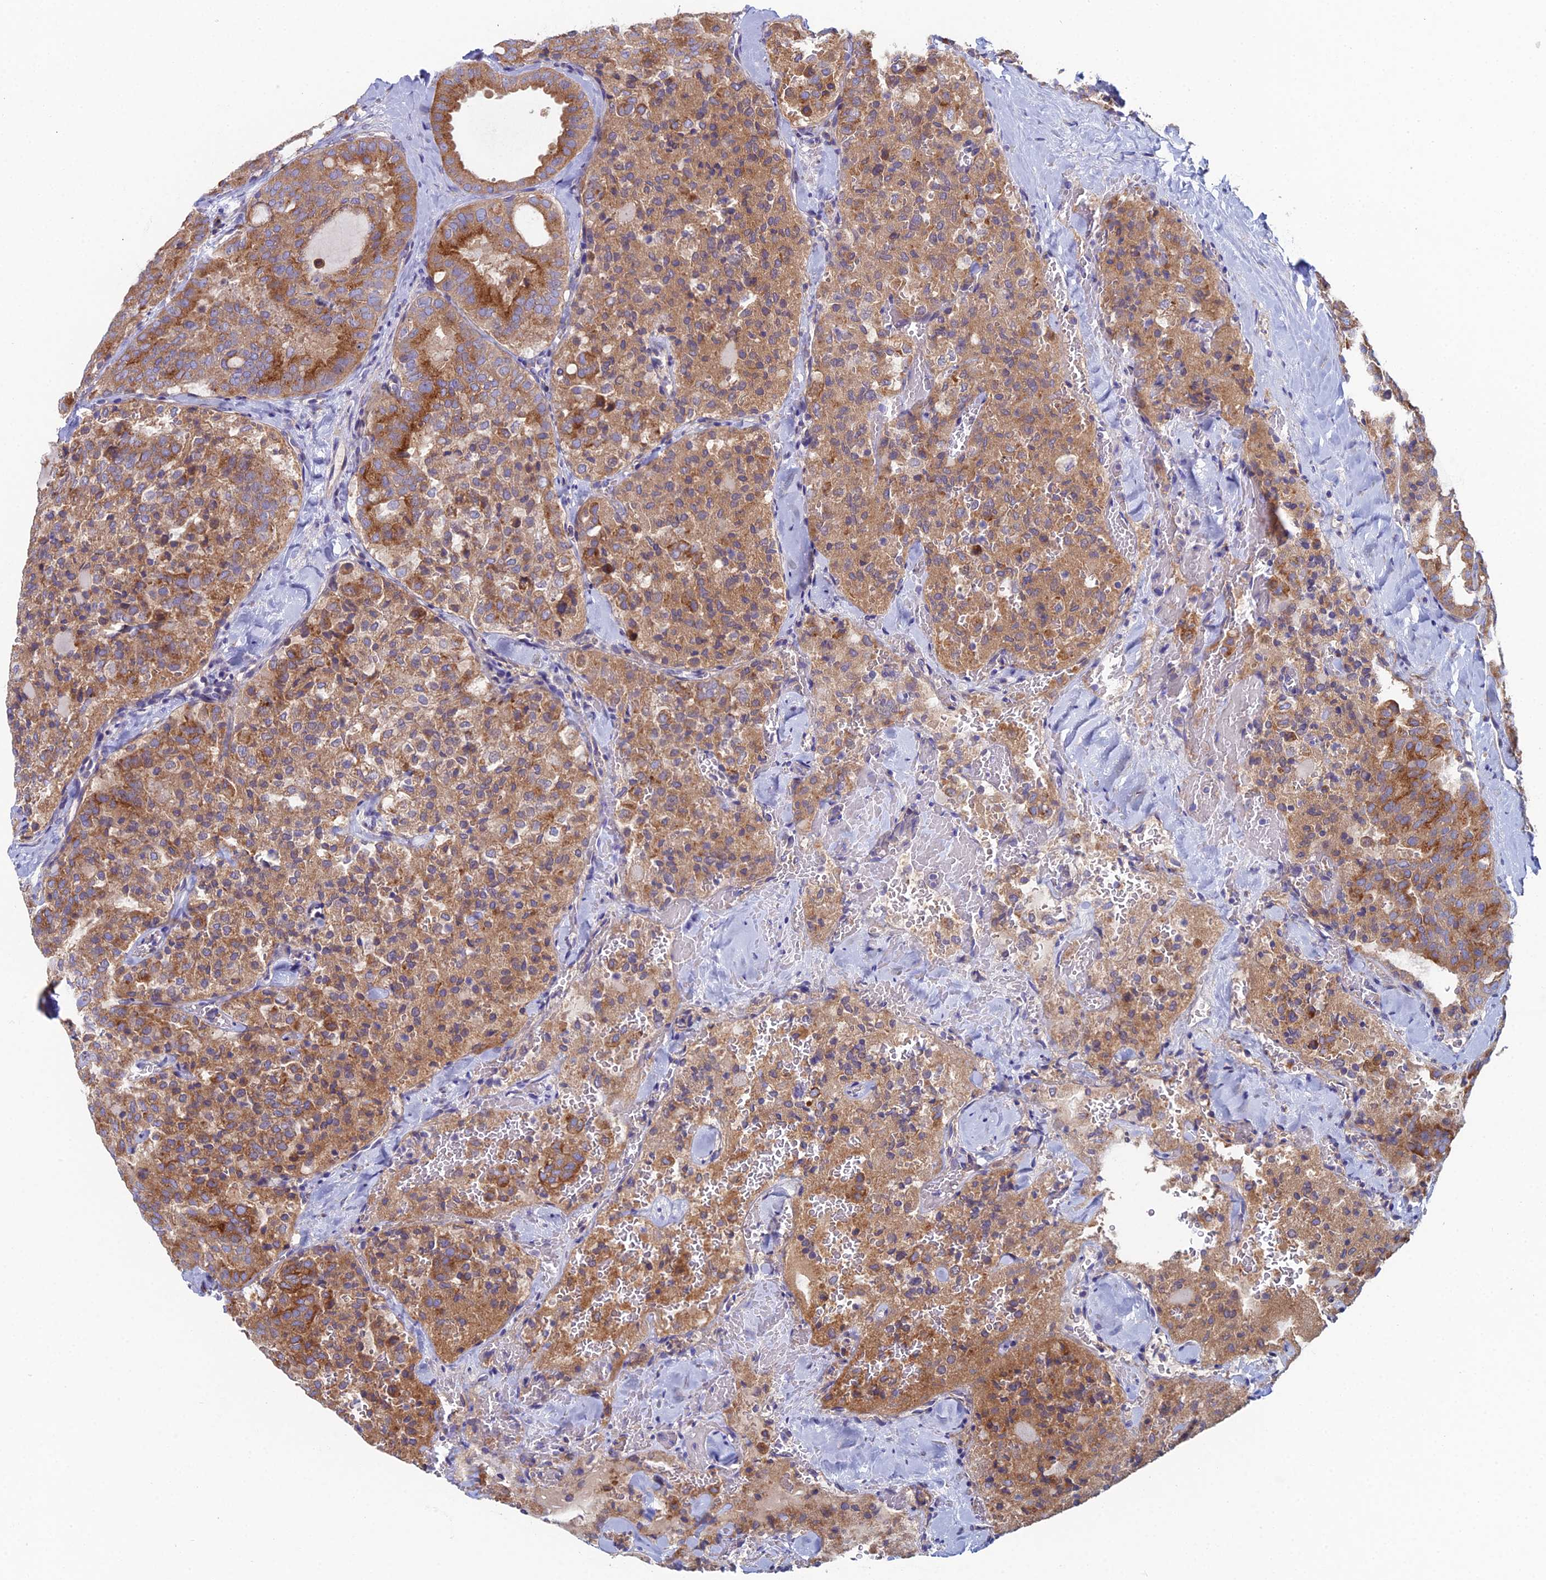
{"staining": {"intensity": "moderate", "quantity": ">75%", "location": "cytoplasmic/membranous"}, "tissue": "thyroid cancer", "cell_type": "Tumor cells", "image_type": "cancer", "snomed": [{"axis": "morphology", "description": "Follicular adenoma carcinoma, NOS"}, {"axis": "topography", "description": "Thyroid gland"}], "caption": "A photomicrograph showing moderate cytoplasmic/membranous expression in approximately >75% of tumor cells in thyroid cancer, as visualized by brown immunohistochemical staining.", "gene": "CLCN3", "patient": {"sex": "male", "age": 75}}